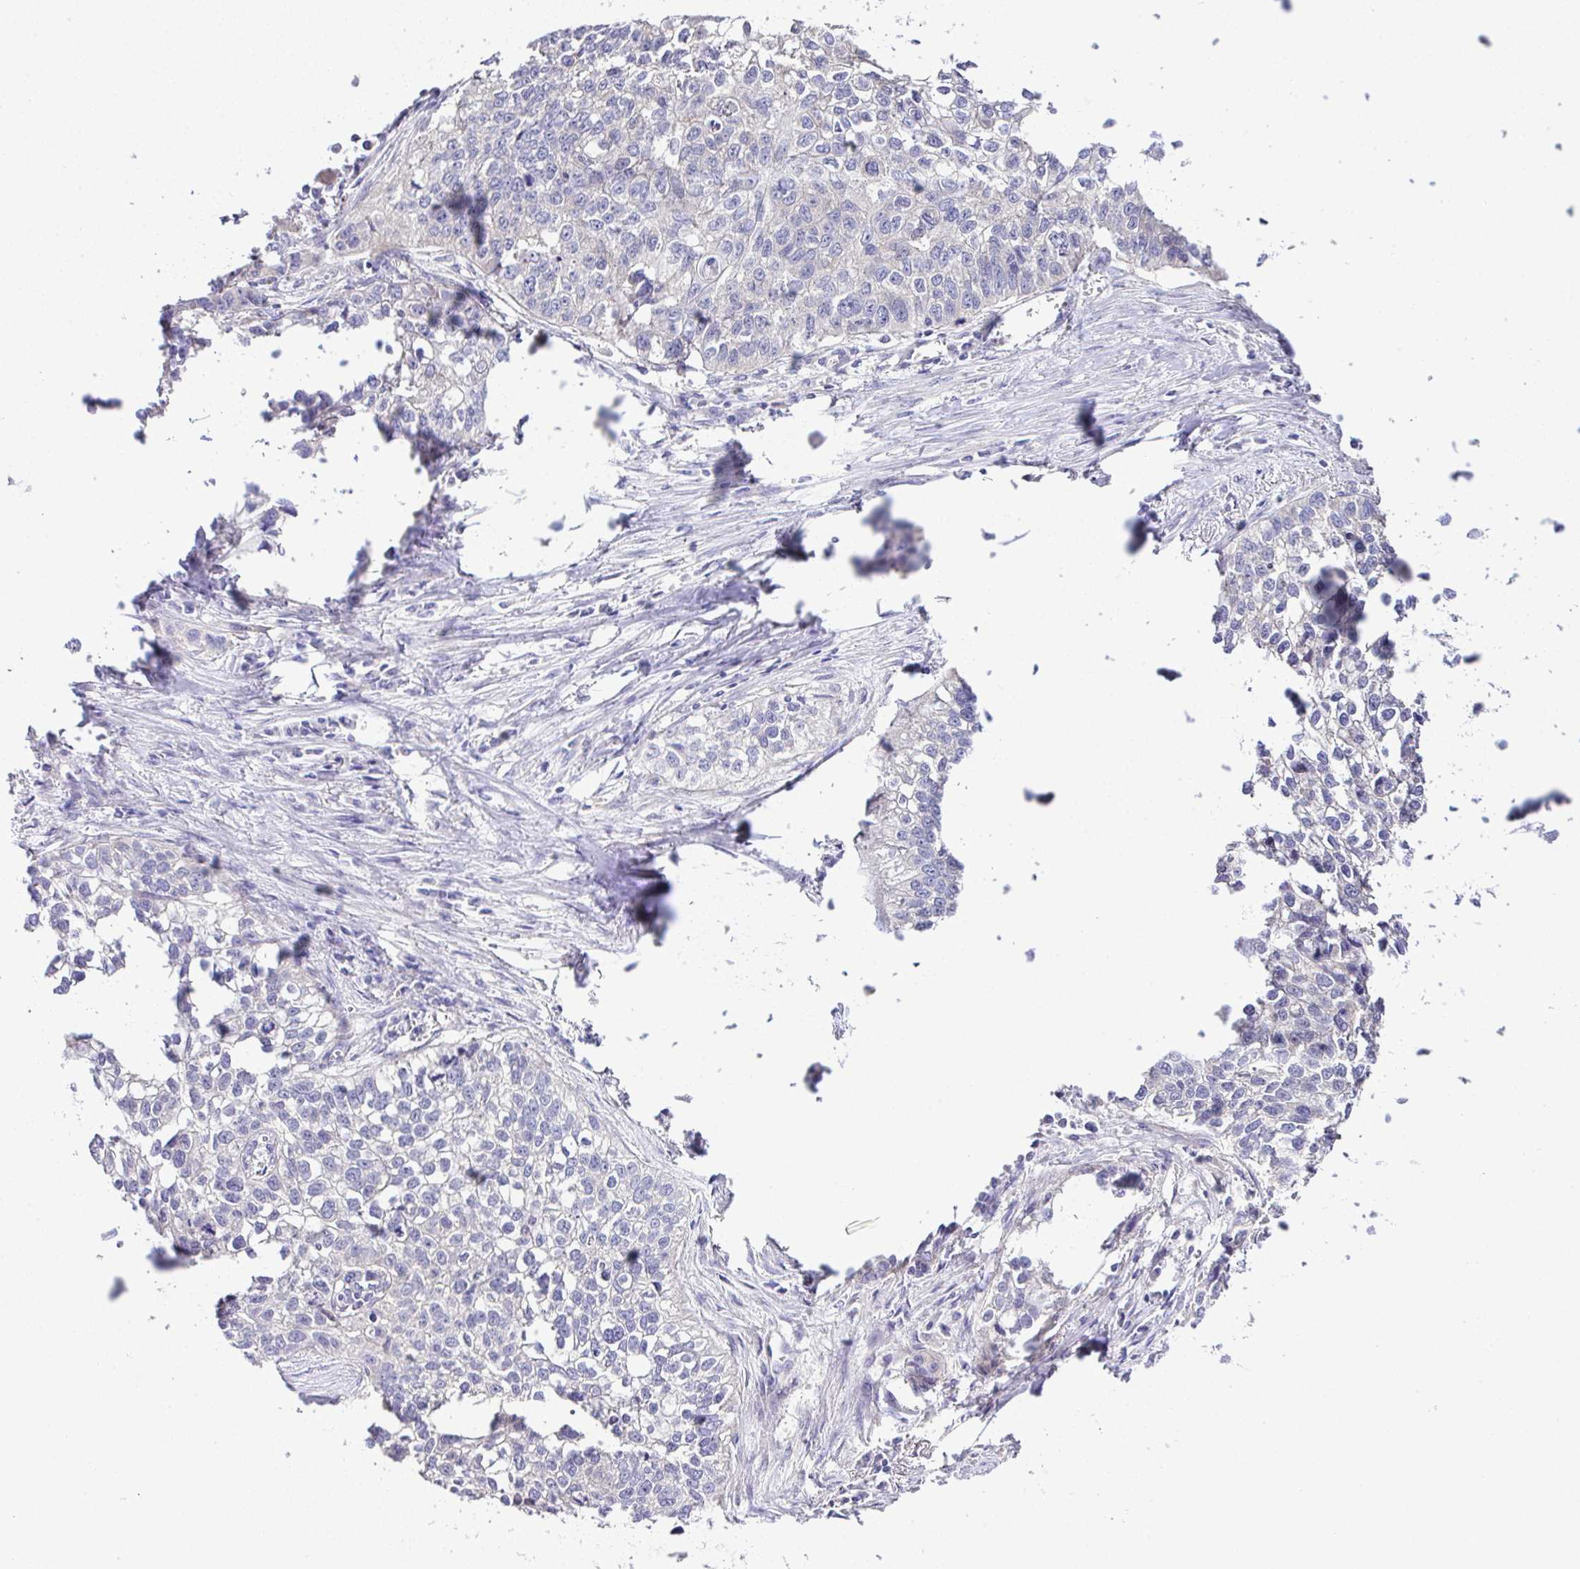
{"staining": {"intensity": "negative", "quantity": "none", "location": "none"}, "tissue": "lung cancer", "cell_type": "Tumor cells", "image_type": "cancer", "snomed": [{"axis": "morphology", "description": "Squamous cell carcinoma, NOS"}, {"axis": "topography", "description": "Lung"}], "caption": "Lung cancer stained for a protein using IHC demonstrates no staining tumor cells.", "gene": "OR4P4", "patient": {"sex": "male", "age": 74}}